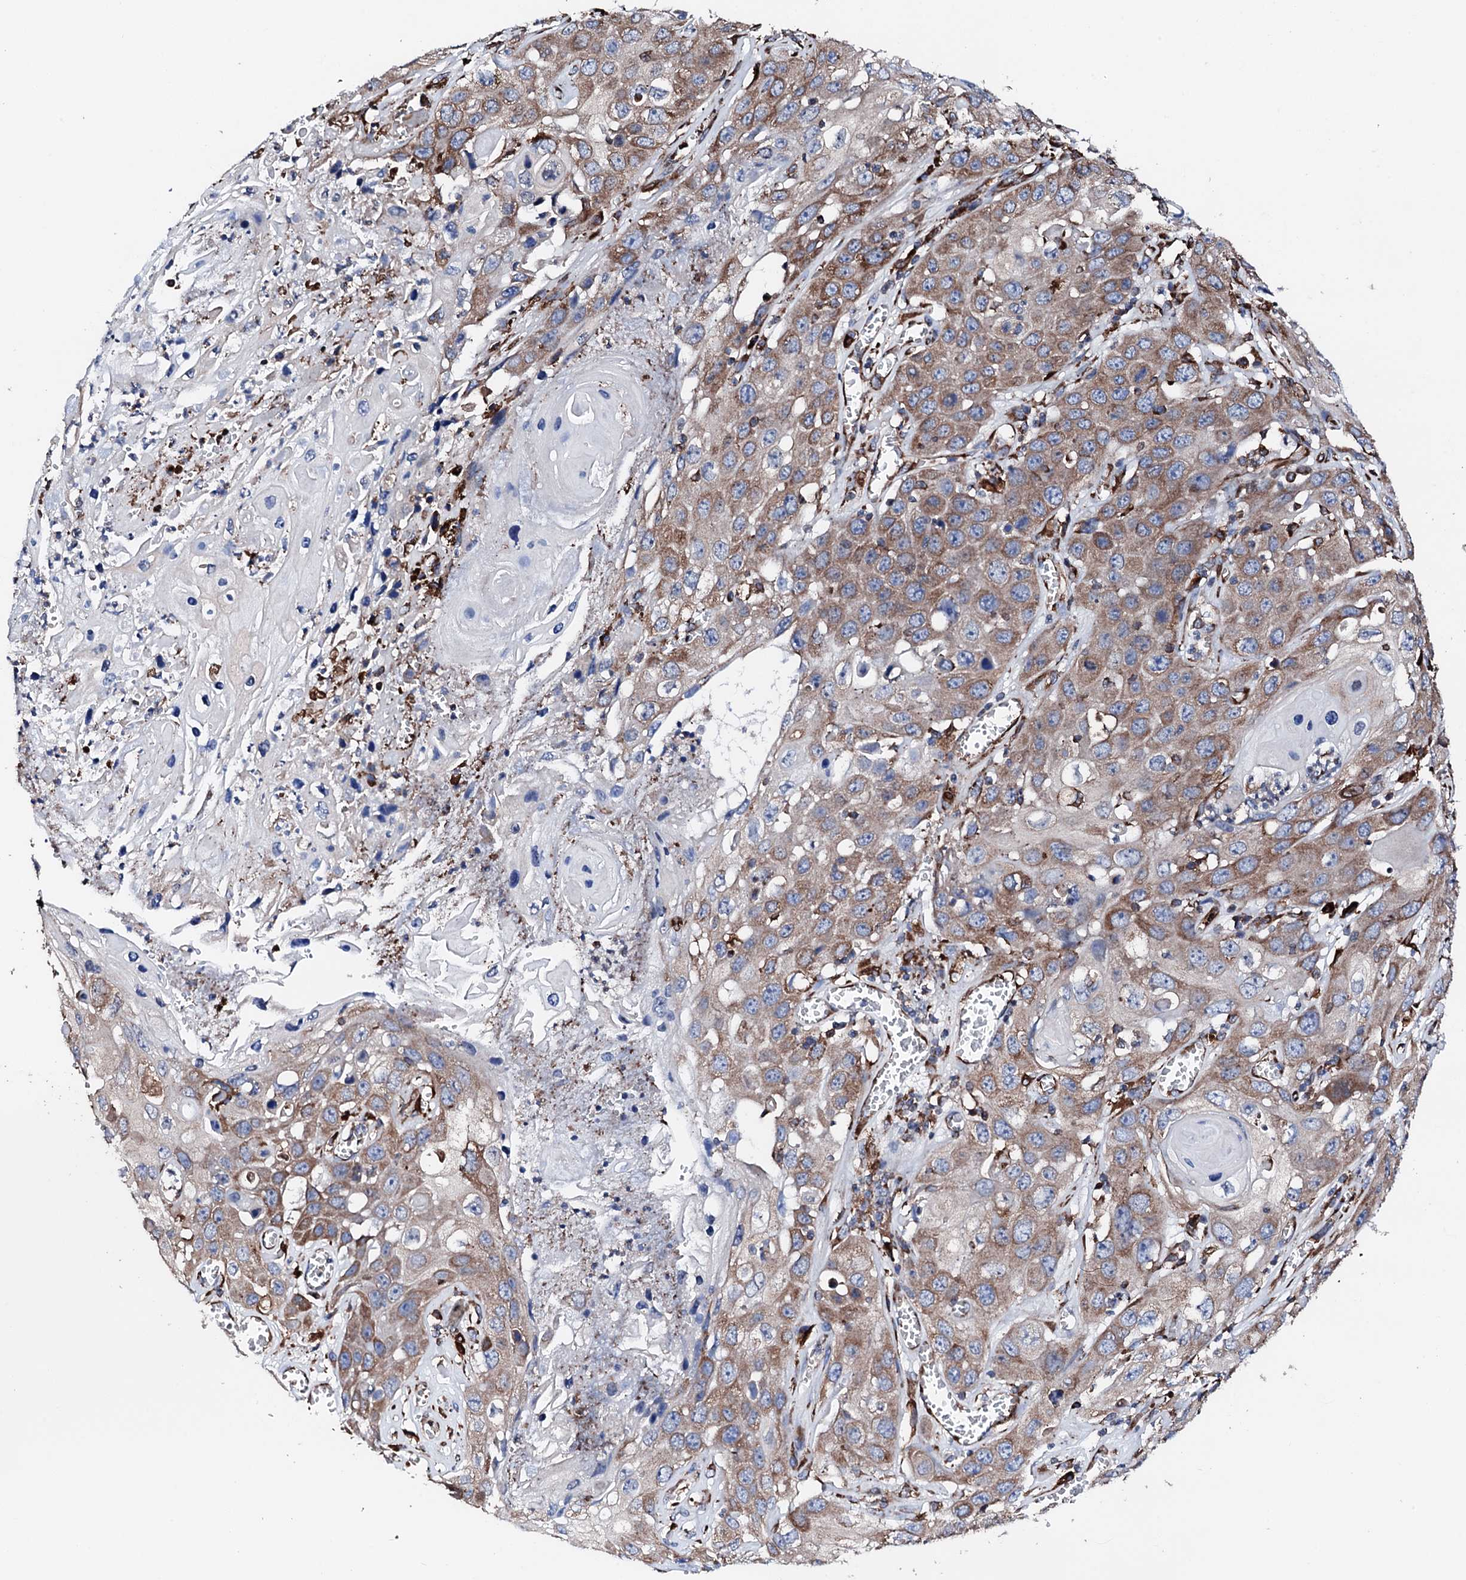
{"staining": {"intensity": "moderate", "quantity": ">75%", "location": "cytoplasmic/membranous"}, "tissue": "skin cancer", "cell_type": "Tumor cells", "image_type": "cancer", "snomed": [{"axis": "morphology", "description": "Squamous cell carcinoma, NOS"}, {"axis": "topography", "description": "Skin"}], "caption": "The photomicrograph reveals immunohistochemical staining of squamous cell carcinoma (skin). There is moderate cytoplasmic/membranous positivity is seen in approximately >75% of tumor cells. (DAB = brown stain, brightfield microscopy at high magnification).", "gene": "AMDHD1", "patient": {"sex": "male", "age": 55}}